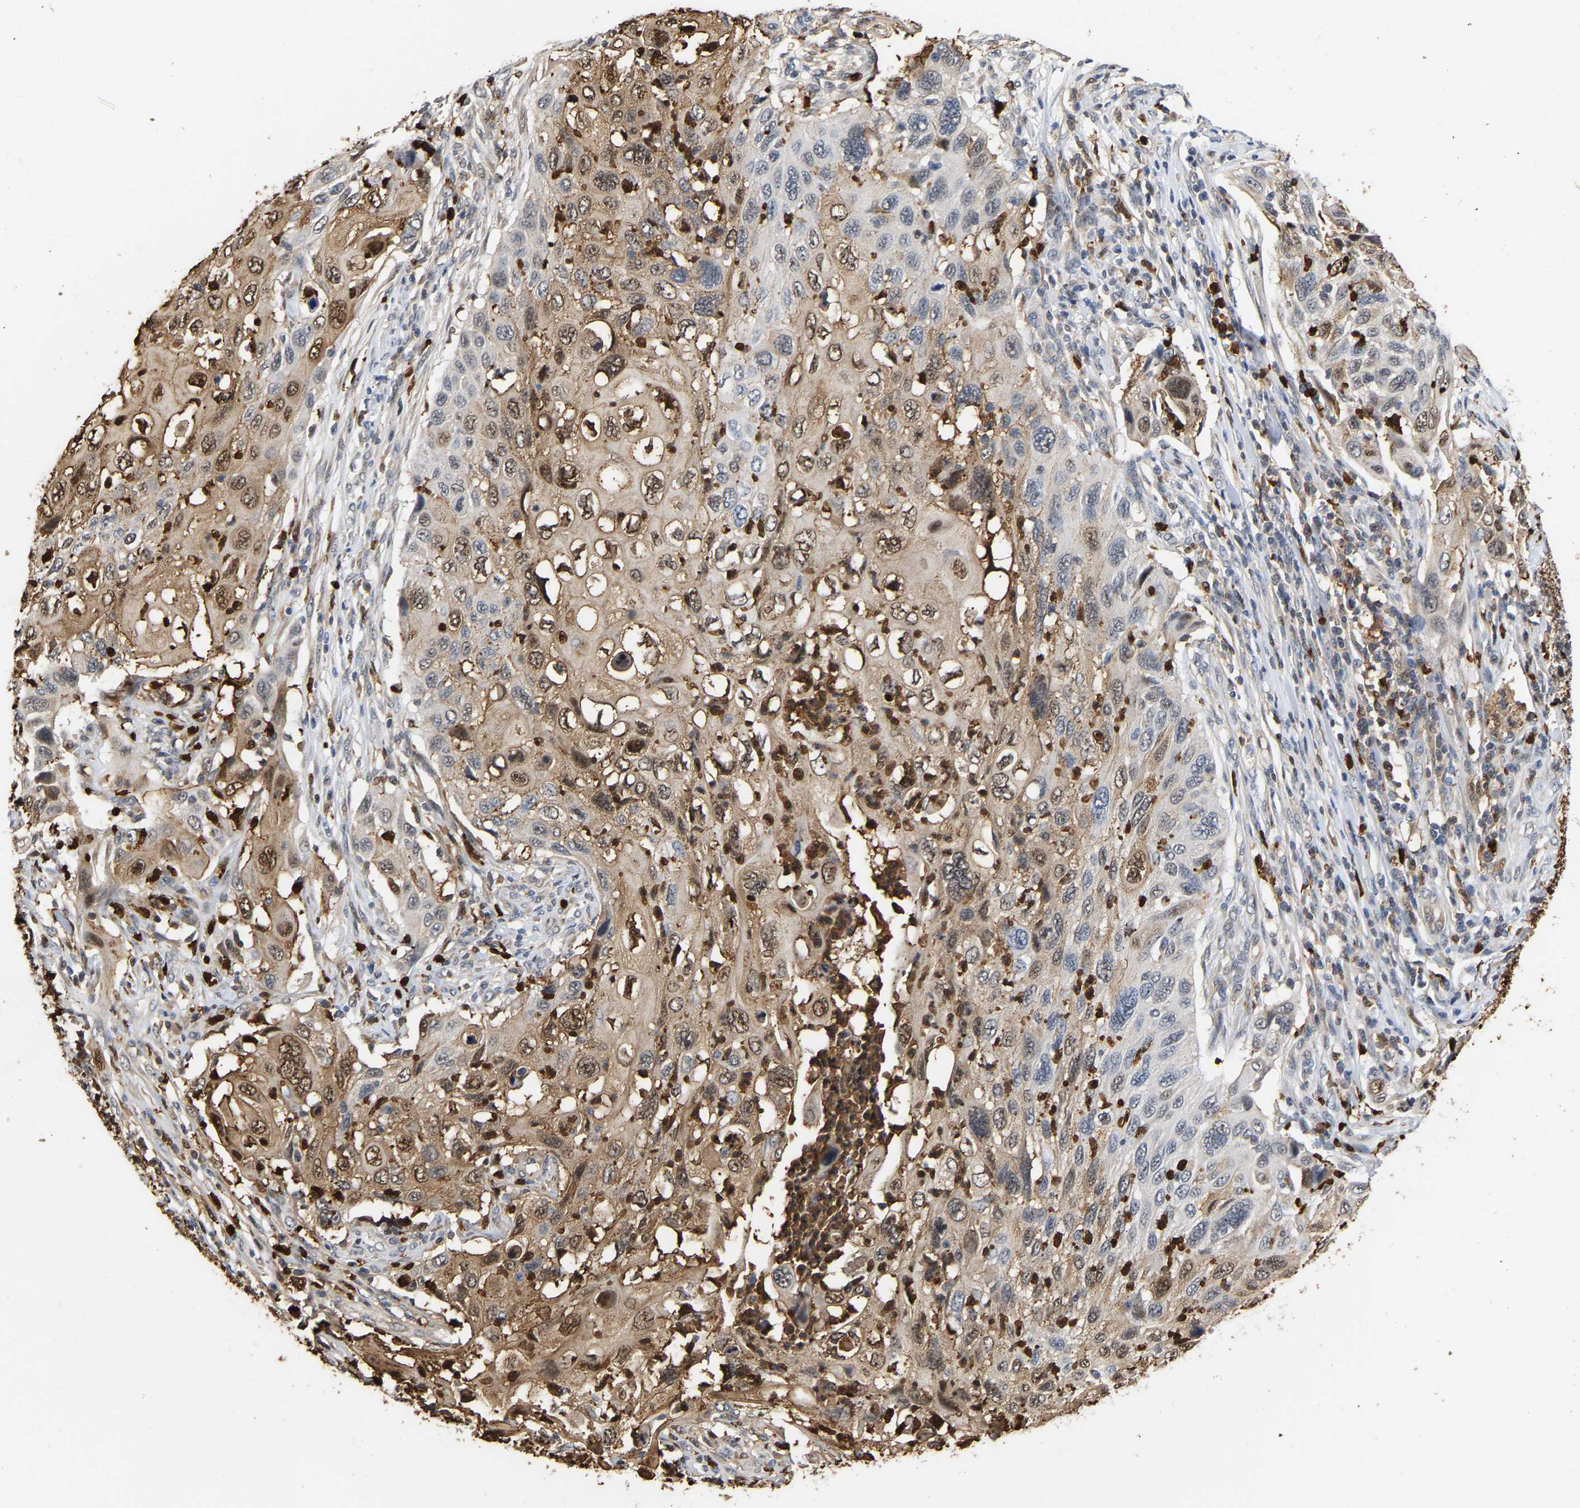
{"staining": {"intensity": "moderate", "quantity": ">75%", "location": "cytoplasmic/membranous,nuclear"}, "tissue": "cervical cancer", "cell_type": "Tumor cells", "image_type": "cancer", "snomed": [{"axis": "morphology", "description": "Squamous cell carcinoma, NOS"}, {"axis": "topography", "description": "Cervix"}], "caption": "There is medium levels of moderate cytoplasmic/membranous and nuclear positivity in tumor cells of squamous cell carcinoma (cervical), as demonstrated by immunohistochemical staining (brown color).", "gene": "TDRD7", "patient": {"sex": "female", "age": 70}}